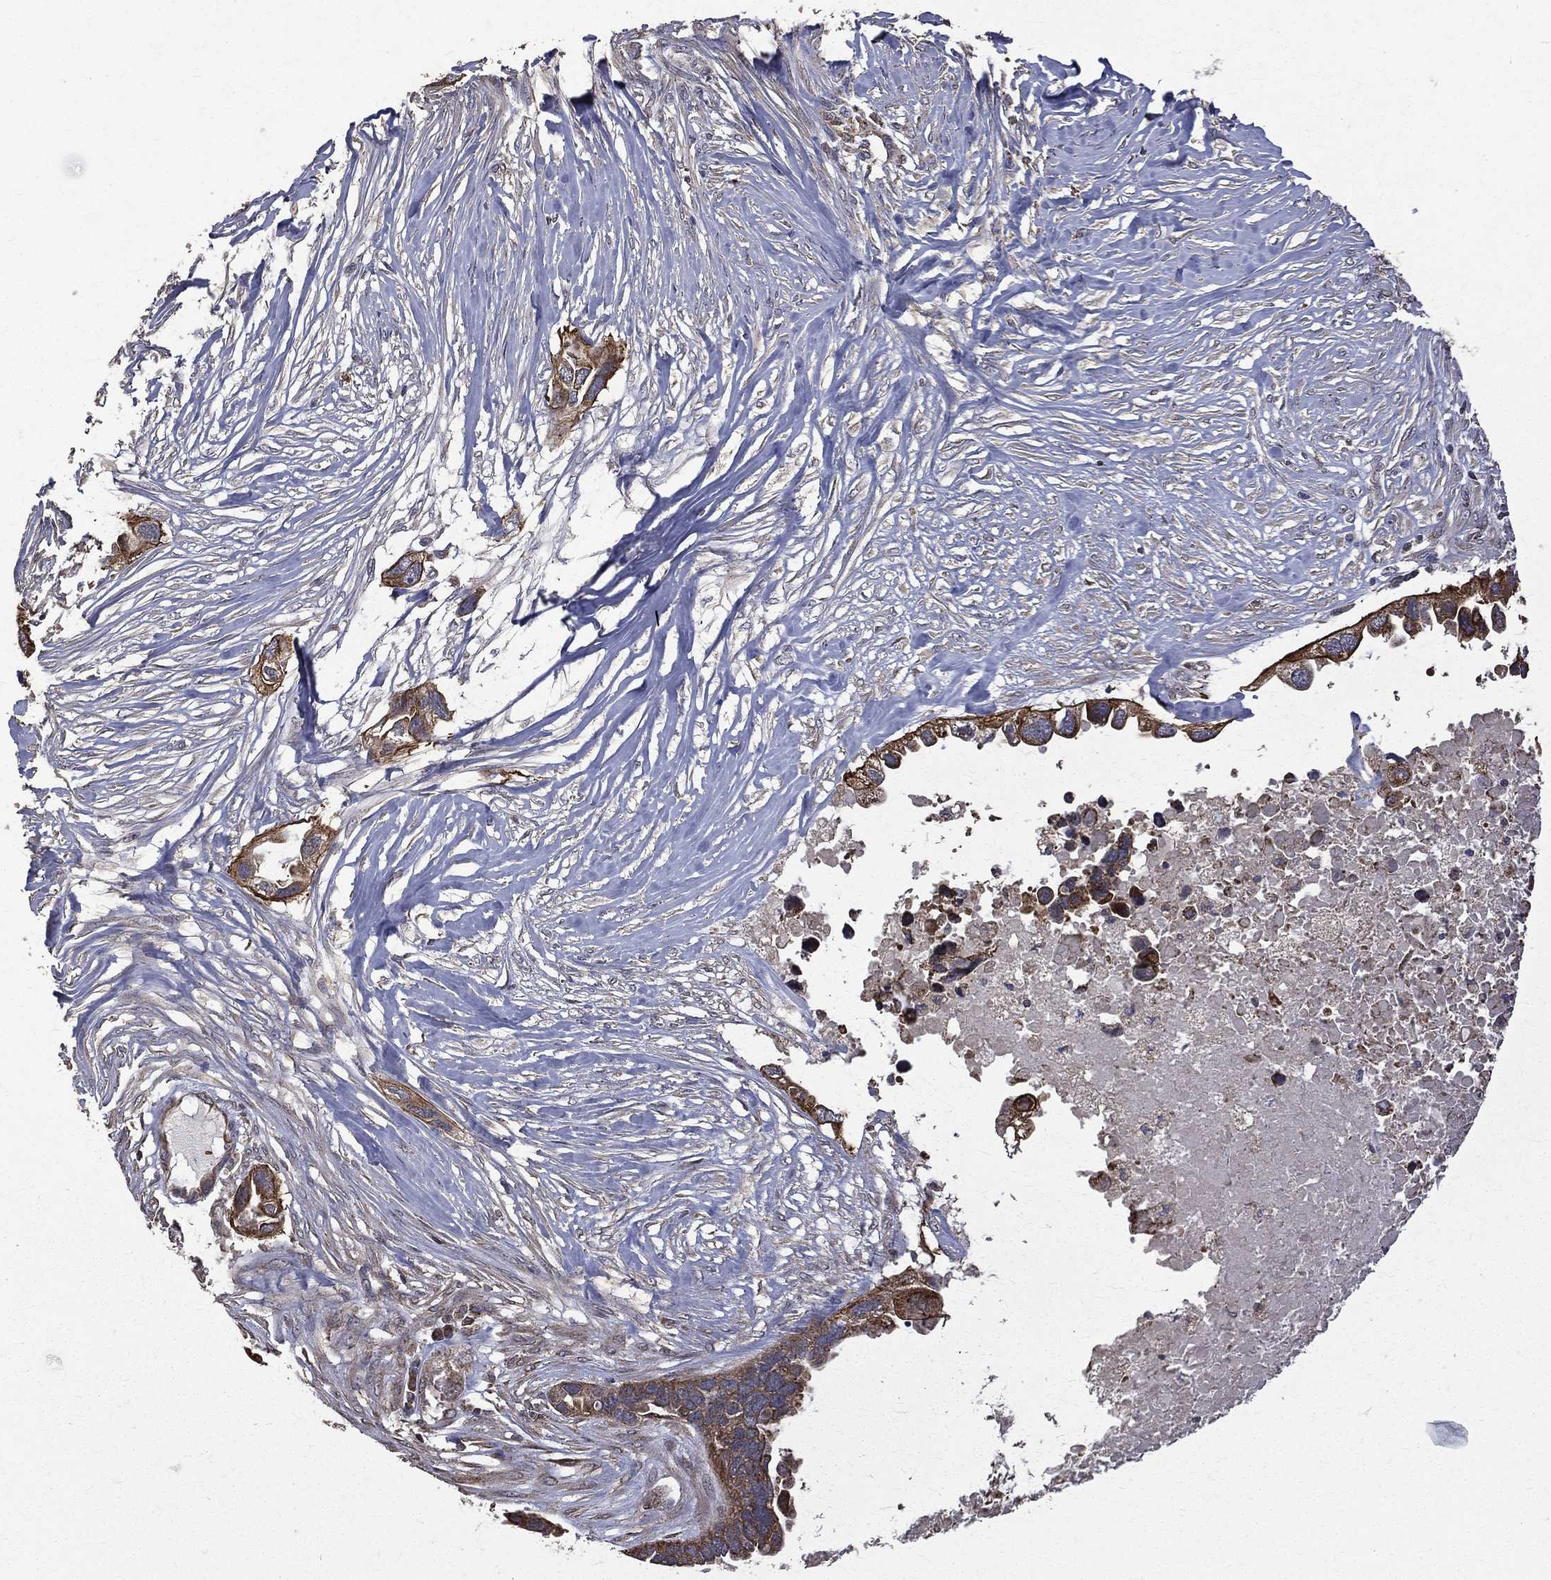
{"staining": {"intensity": "moderate", "quantity": ">75%", "location": "cytoplasmic/membranous"}, "tissue": "ovarian cancer", "cell_type": "Tumor cells", "image_type": "cancer", "snomed": [{"axis": "morphology", "description": "Cystadenocarcinoma, serous, NOS"}, {"axis": "topography", "description": "Ovary"}], "caption": "Ovarian cancer stained with immunohistochemistry exhibits moderate cytoplasmic/membranous staining in approximately >75% of tumor cells.", "gene": "RPGR", "patient": {"sex": "female", "age": 54}}